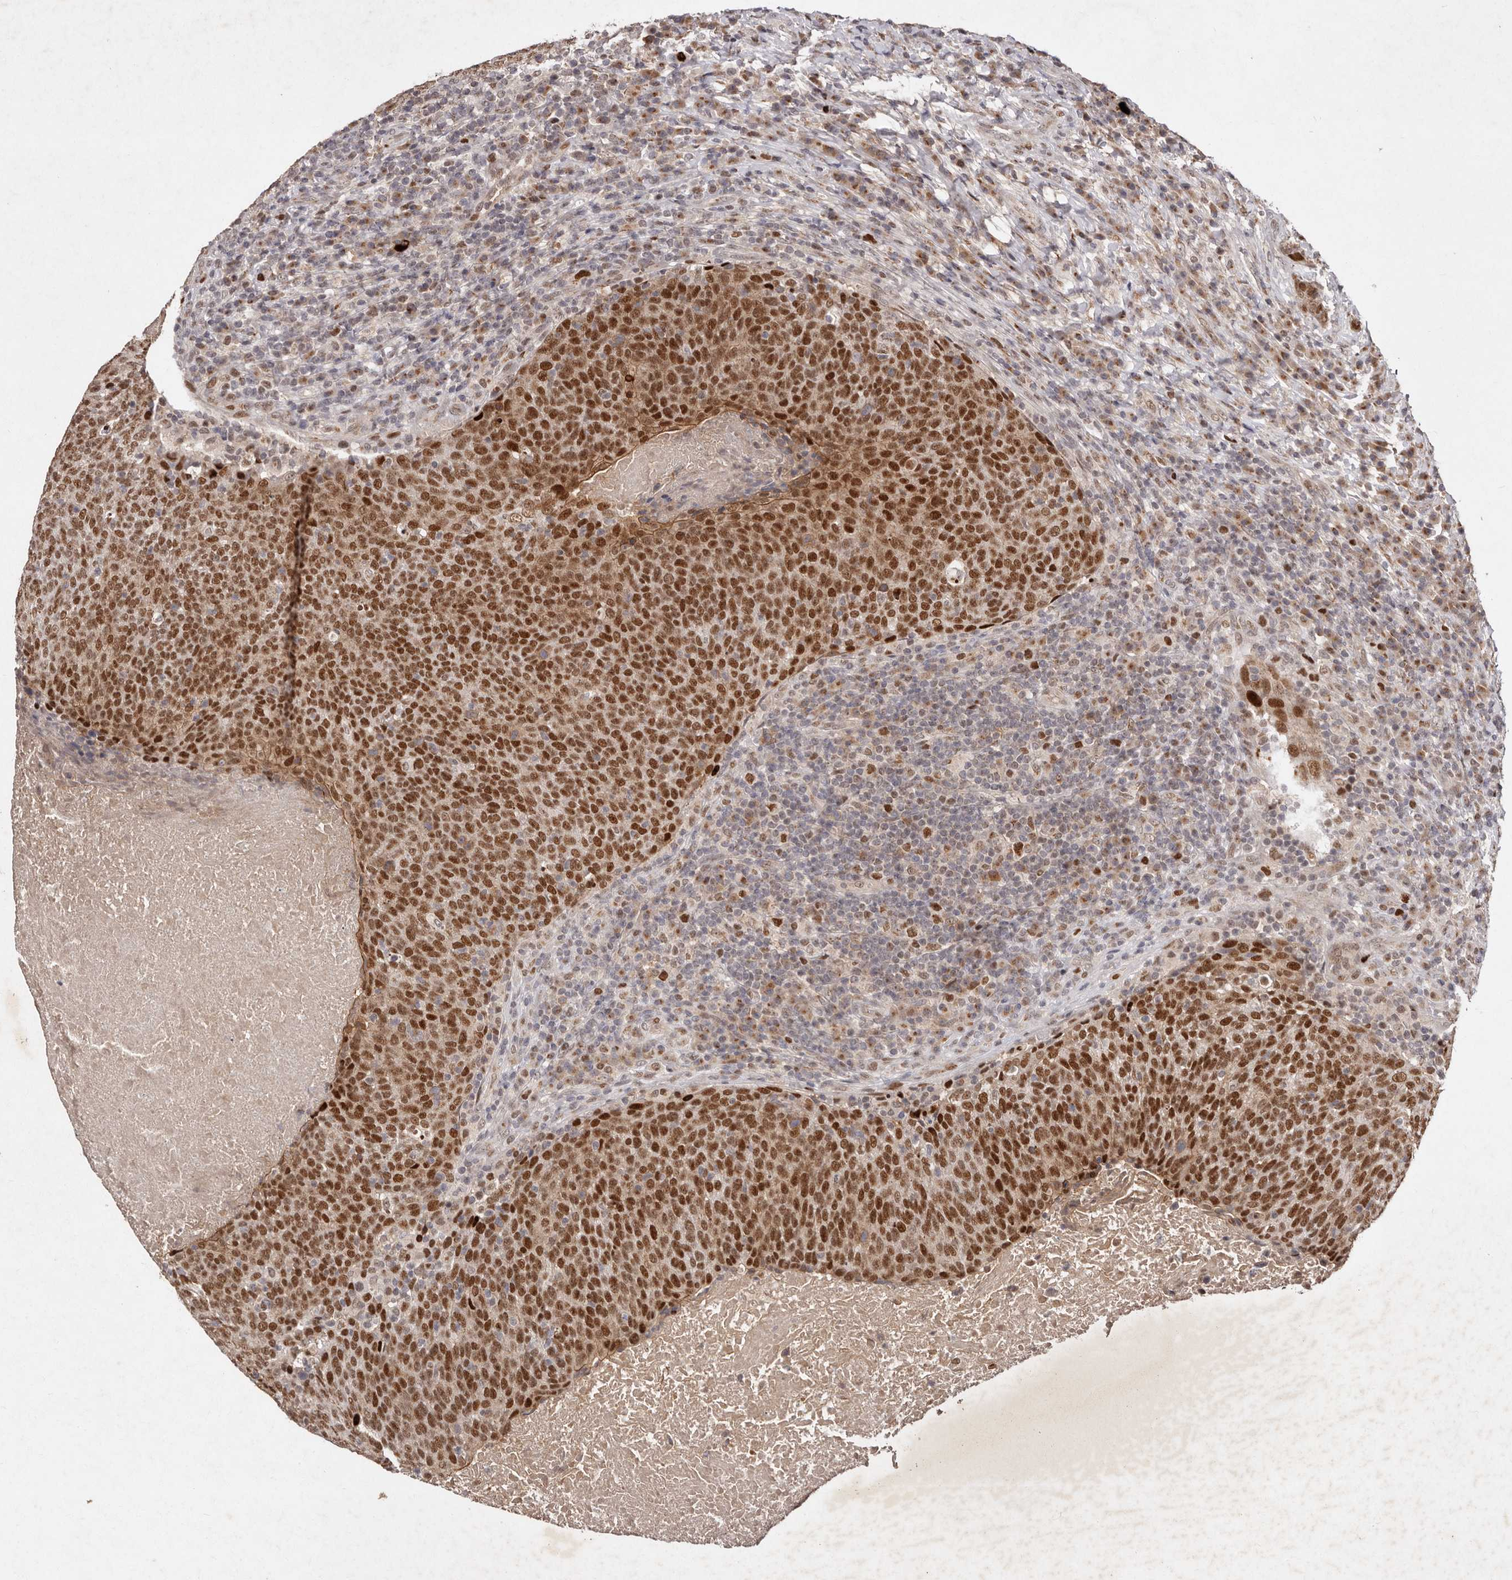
{"staining": {"intensity": "strong", "quantity": ">75%", "location": "nuclear"}, "tissue": "head and neck cancer", "cell_type": "Tumor cells", "image_type": "cancer", "snomed": [{"axis": "morphology", "description": "Squamous cell carcinoma, NOS"}, {"axis": "morphology", "description": "Squamous cell carcinoma, metastatic, NOS"}, {"axis": "topography", "description": "Lymph node"}, {"axis": "topography", "description": "Head-Neck"}], "caption": "The histopathology image demonstrates staining of head and neck cancer (squamous cell carcinoma), revealing strong nuclear protein staining (brown color) within tumor cells.", "gene": "KLF7", "patient": {"sex": "male", "age": 62}}